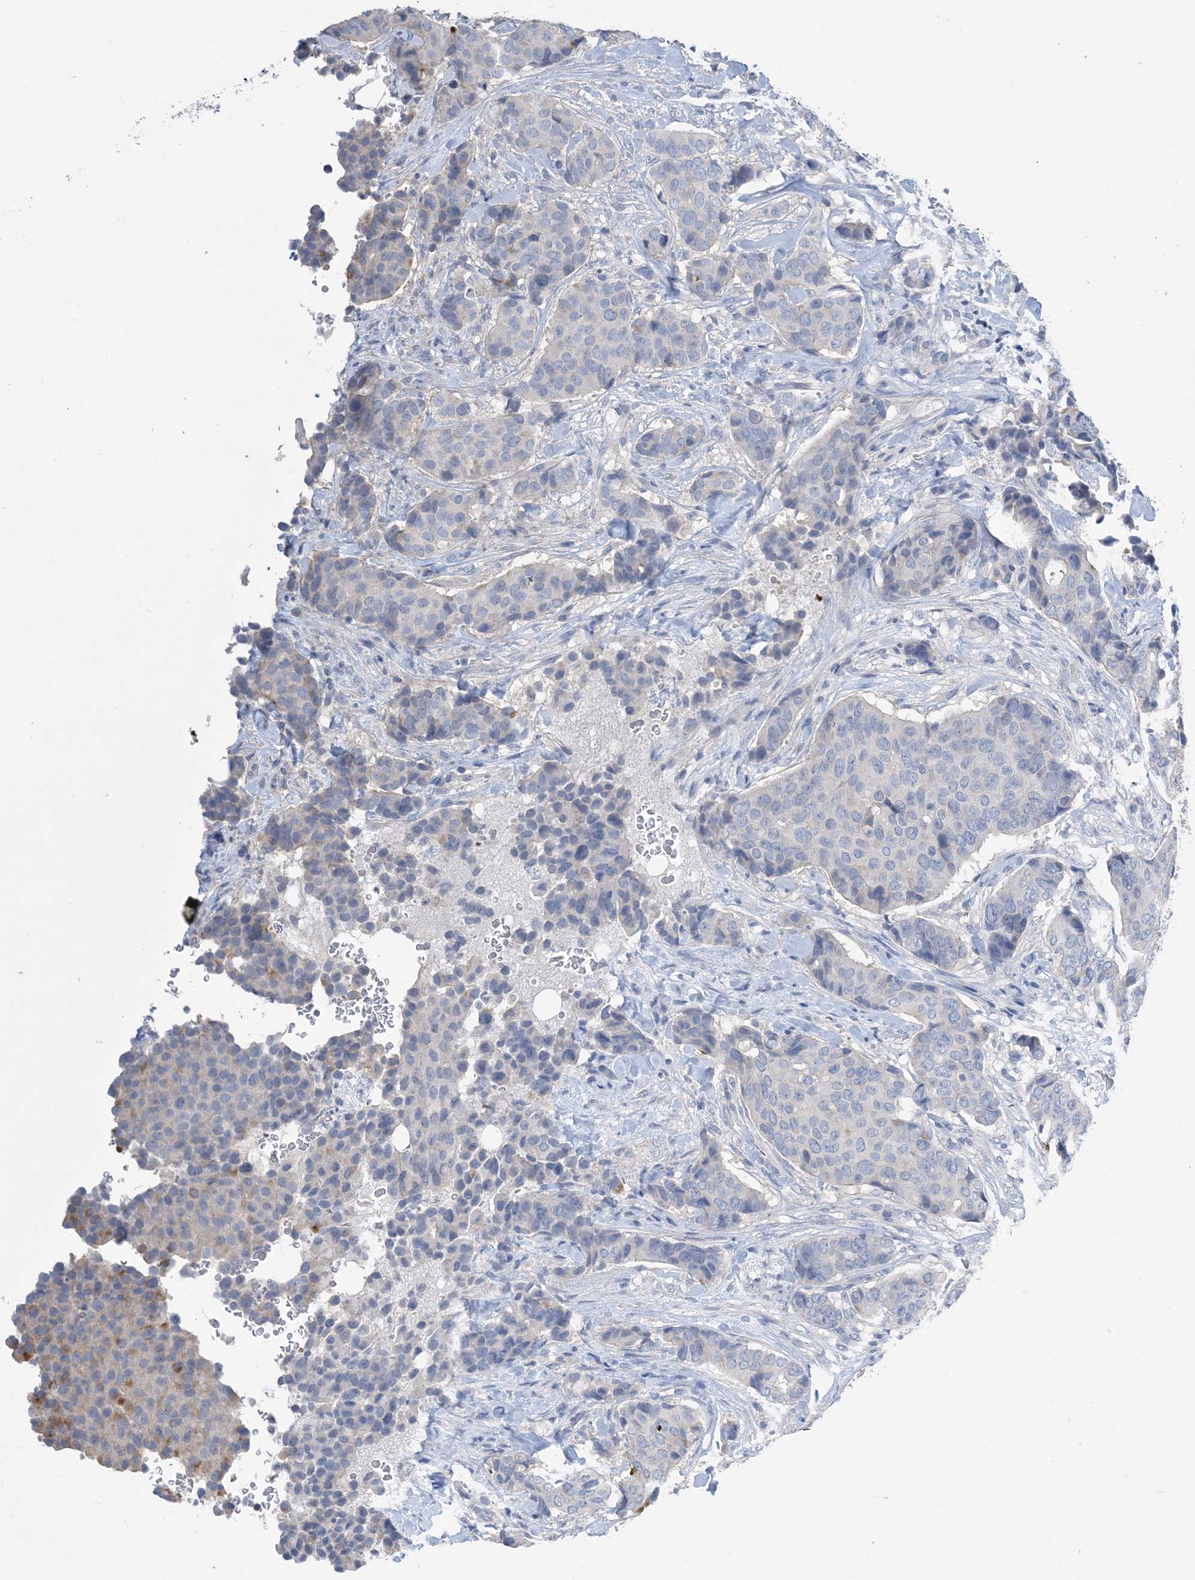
{"staining": {"intensity": "negative", "quantity": "none", "location": "none"}, "tissue": "breast cancer", "cell_type": "Tumor cells", "image_type": "cancer", "snomed": [{"axis": "morphology", "description": "Duct carcinoma"}, {"axis": "topography", "description": "Breast"}], "caption": "IHC histopathology image of neoplastic tissue: human intraductal carcinoma (breast) stained with DAB exhibits no significant protein positivity in tumor cells.", "gene": "KPRP", "patient": {"sex": "female", "age": 75}}